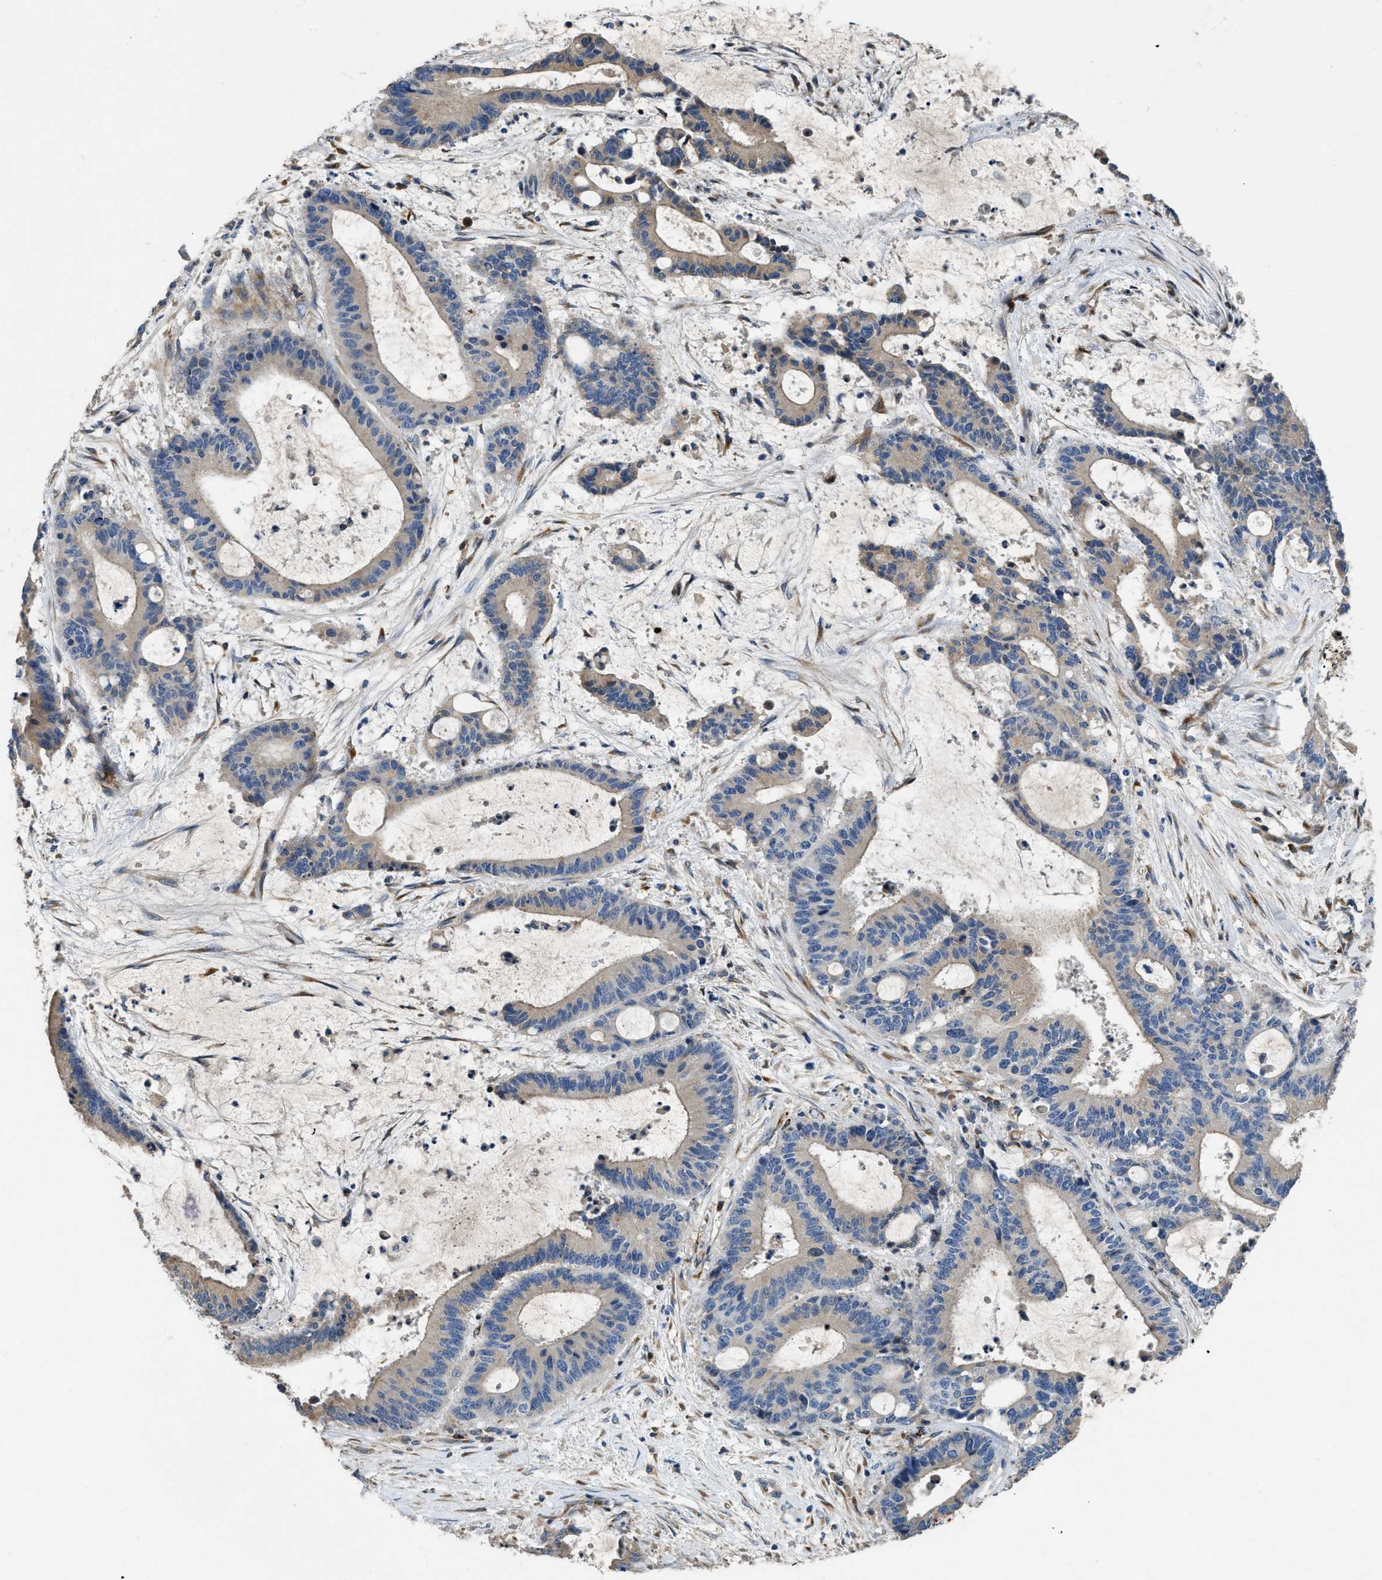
{"staining": {"intensity": "negative", "quantity": "none", "location": "none"}, "tissue": "liver cancer", "cell_type": "Tumor cells", "image_type": "cancer", "snomed": [{"axis": "morphology", "description": "Normal tissue, NOS"}, {"axis": "morphology", "description": "Cholangiocarcinoma"}, {"axis": "topography", "description": "Liver"}, {"axis": "topography", "description": "Peripheral nerve tissue"}], "caption": "Immunohistochemistry of human liver cholangiocarcinoma shows no positivity in tumor cells.", "gene": "GGCX", "patient": {"sex": "female", "age": 73}}